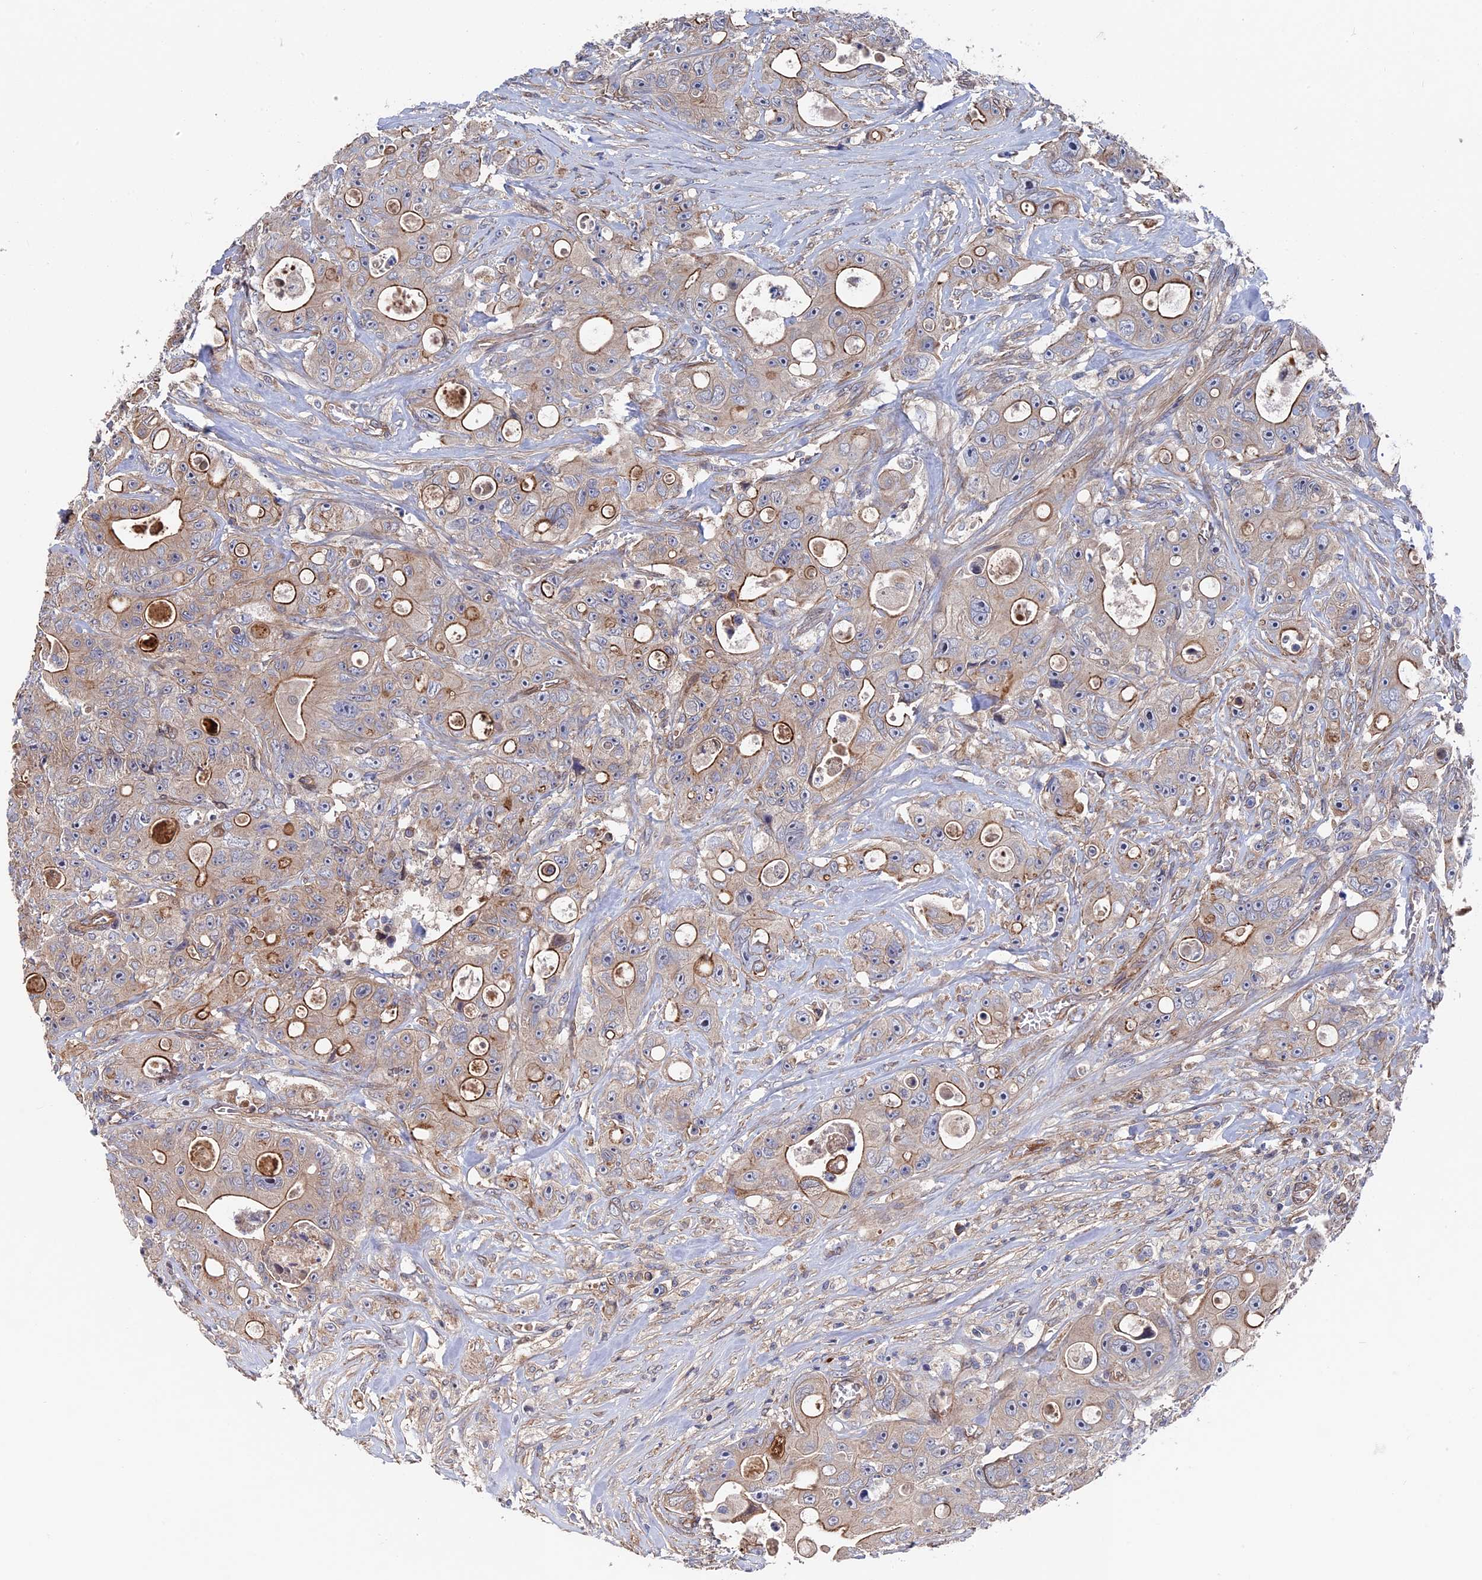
{"staining": {"intensity": "weak", "quantity": "25%-75%", "location": "cytoplasmic/membranous"}, "tissue": "colorectal cancer", "cell_type": "Tumor cells", "image_type": "cancer", "snomed": [{"axis": "morphology", "description": "Adenocarcinoma, NOS"}, {"axis": "topography", "description": "Colon"}], "caption": "Immunohistochemical staining of colorectal cancer exhibits weak cytoplasmic/membranous protein positivity in approximately 25%-75% of tumor cells.", "gene": "RPUSD1", "patient": {"sex": "female", "age": 46}}